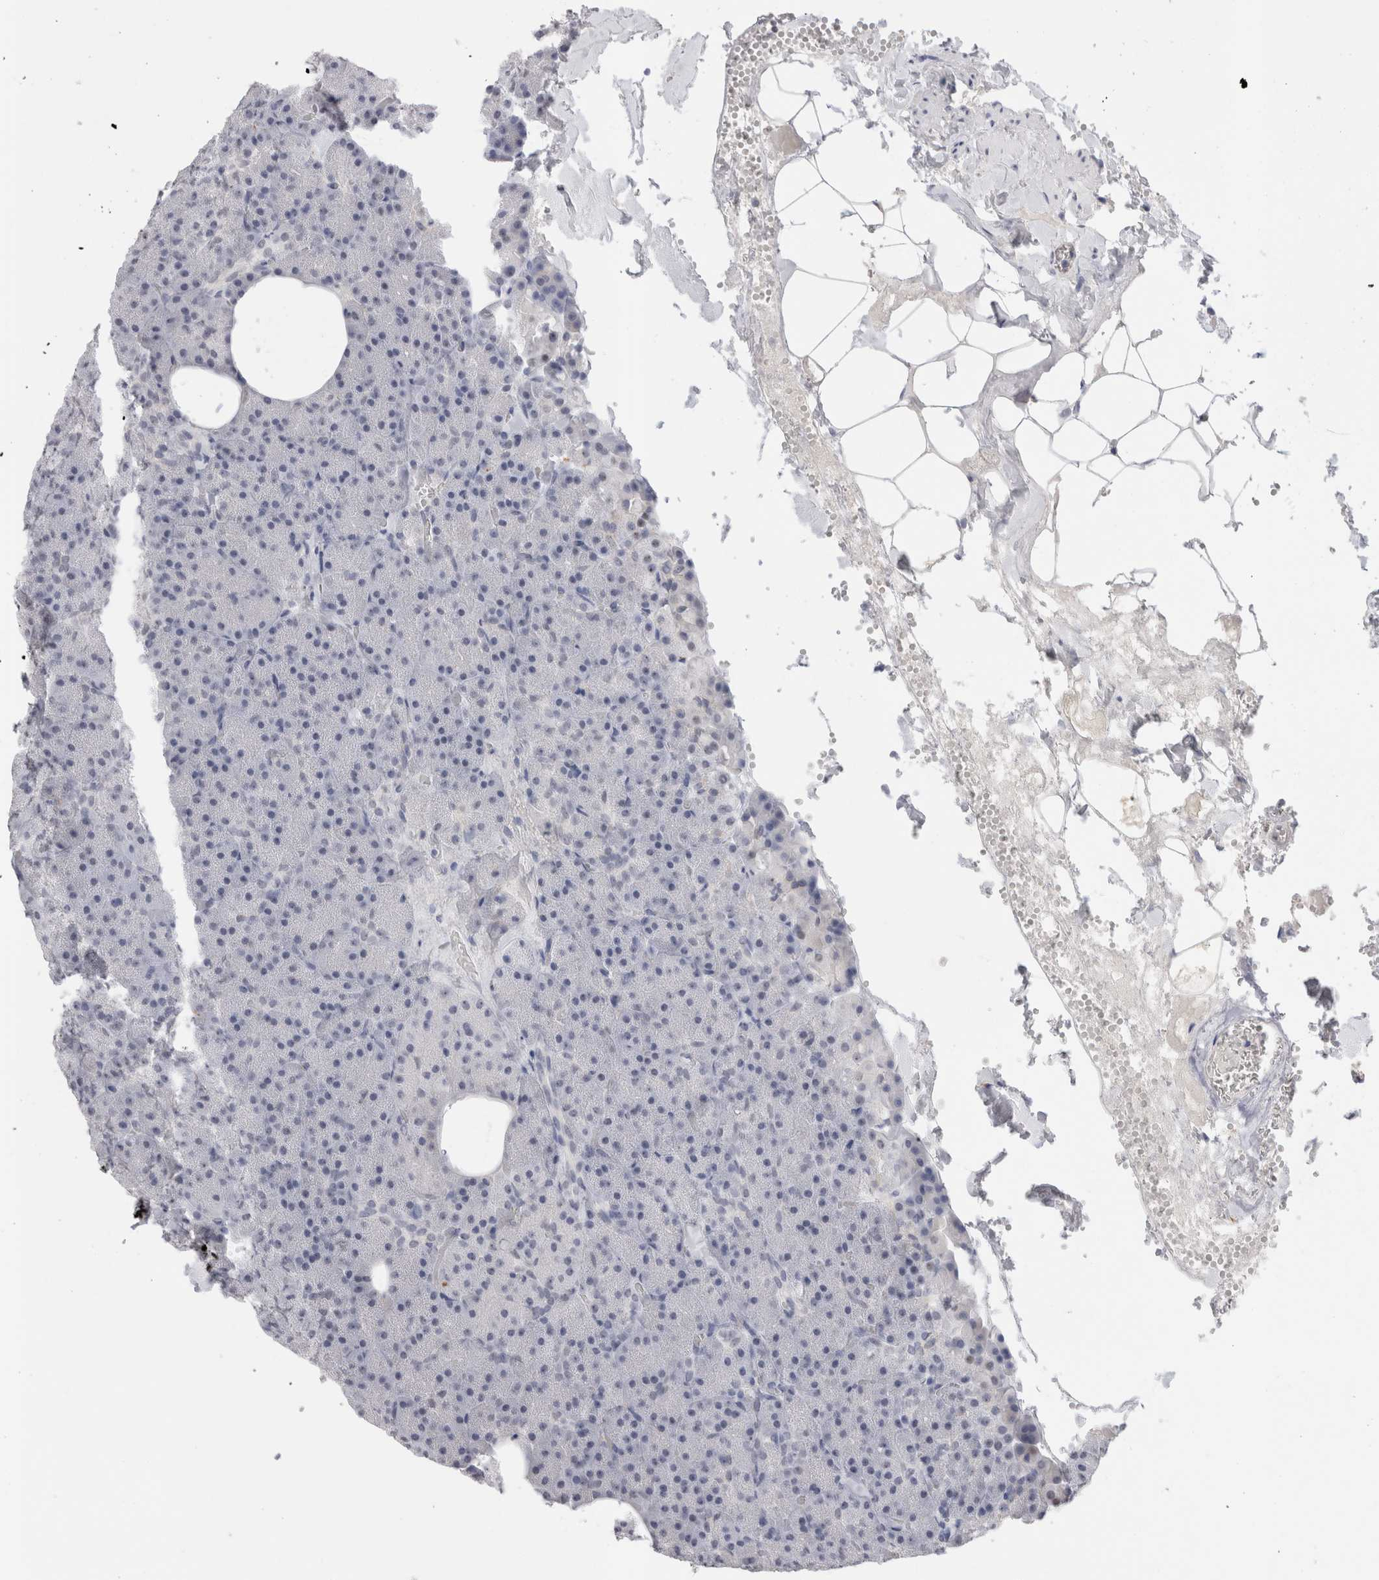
{"staining": {"intensity": "negative", "quantity": "none", "location": "none"}, "tissue": "pancreas", "cell_type": "Exocrine glandular cells", "image_type": "normal", "snomed": [{"axis": "morphology", "description": "Normal tissue, NOS"}, {"axis": "morphology", "description": "Carcinoid, malignant, NOS"}, {"axis": "topography", "description": "Pancreas"}], "caption": "Pancreas was stained to show a protein in brown. There is no significant positivity in exocrine glandular cells. Nuclei are stained in blue.", "gene": "CADM3", "patient": {"sex": "female", "age": 35}}